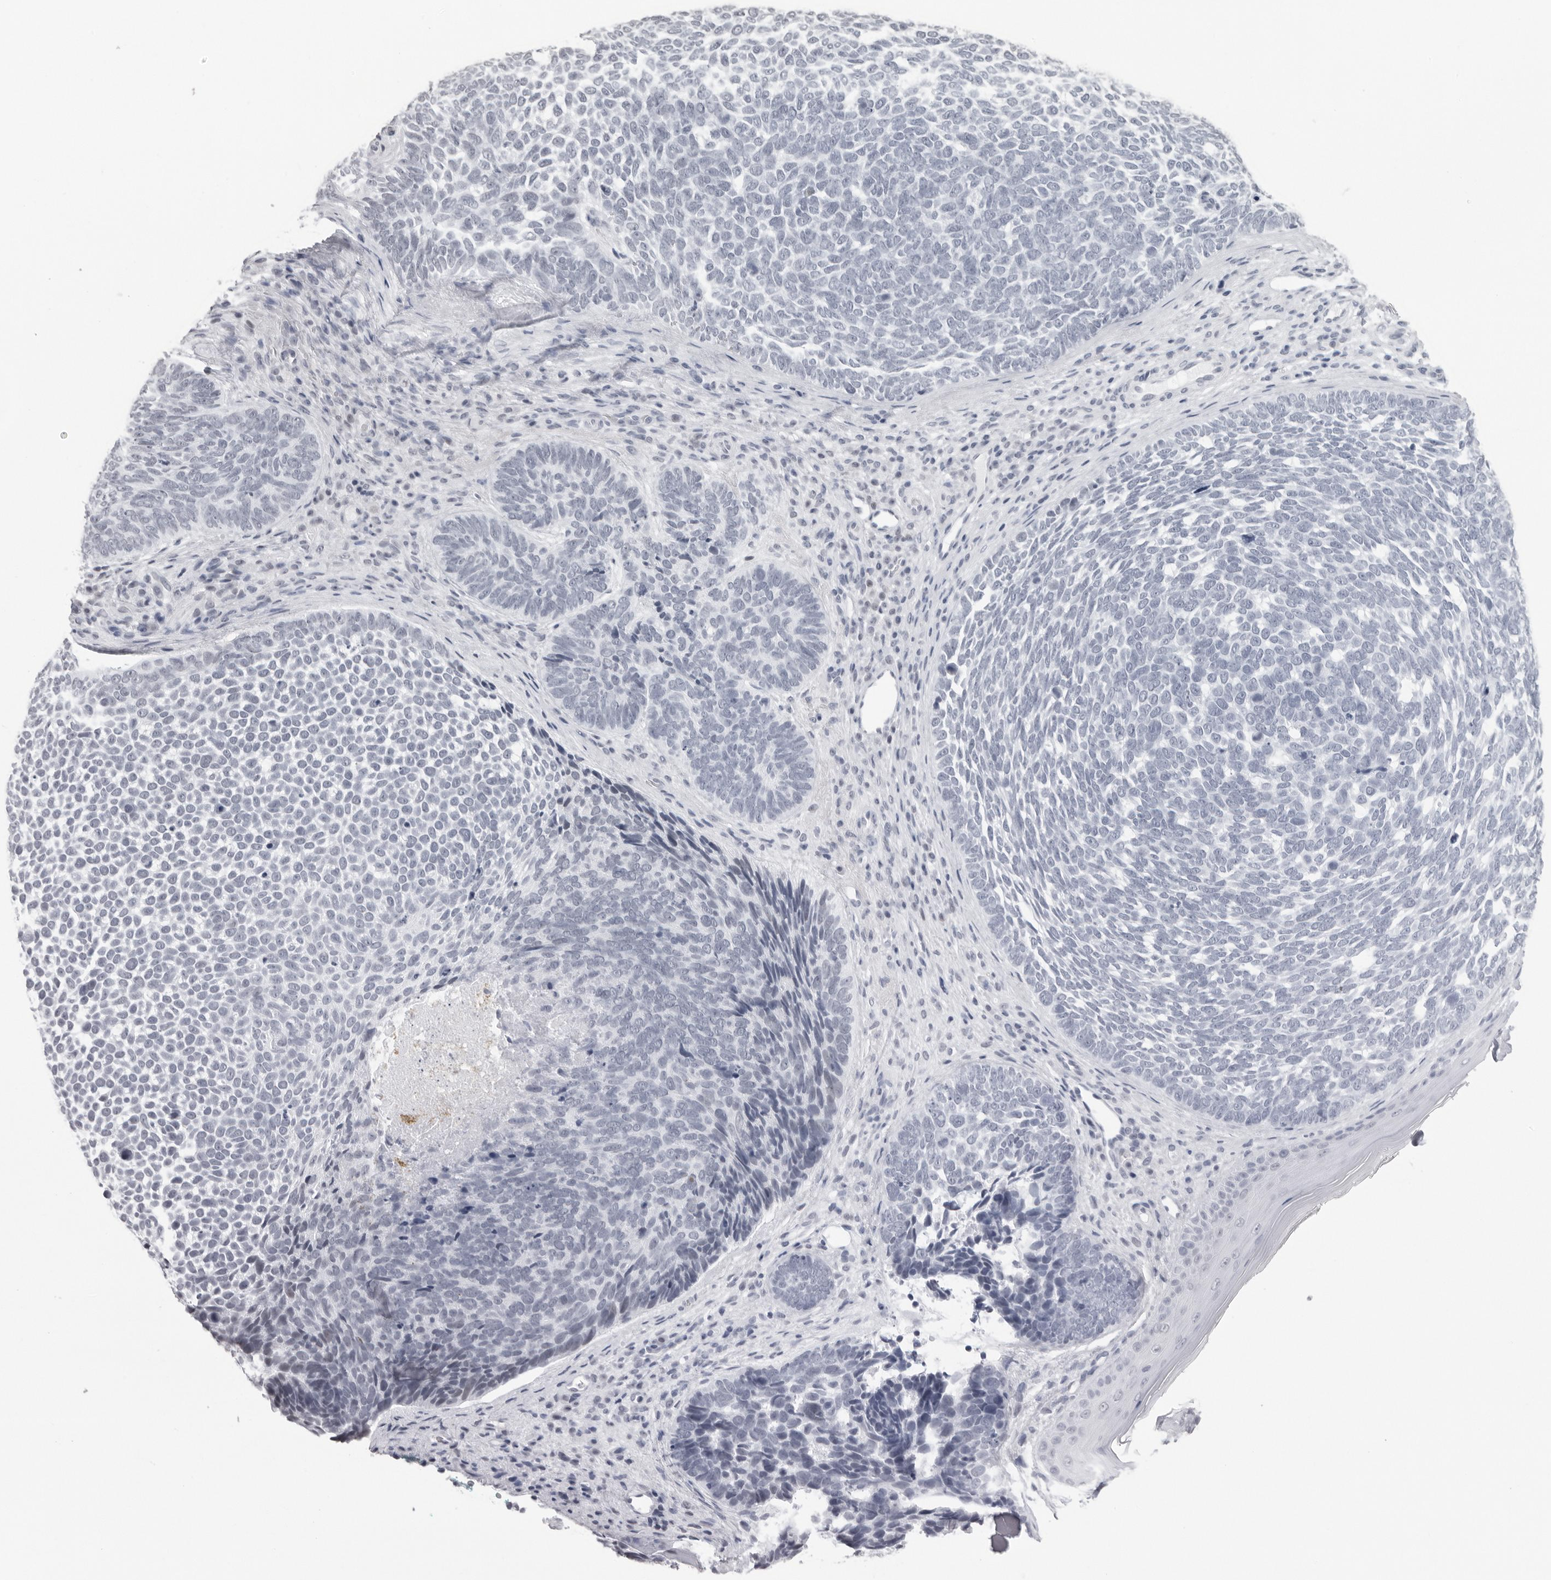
{"staining": {"intensity": "negative", "quantity": "none", "location": "none"}, "tissue": "skin cancer", "cell_type": "Tumor cells", "image_type": "cancer", "snomed": [{"axis": "morphology", "description": "Basal cell carcinoma"}, {"axis": "topography", "description": "Skin"}], "caption": "DAB (3,3'-diaminobenzidine) immunohistochemical staining of skin cancer (basal cell carcinoma) reveals no significant staining in tumor cells.", "gene": "ESPN", "patient": {"sex": "female", "age": 85}}